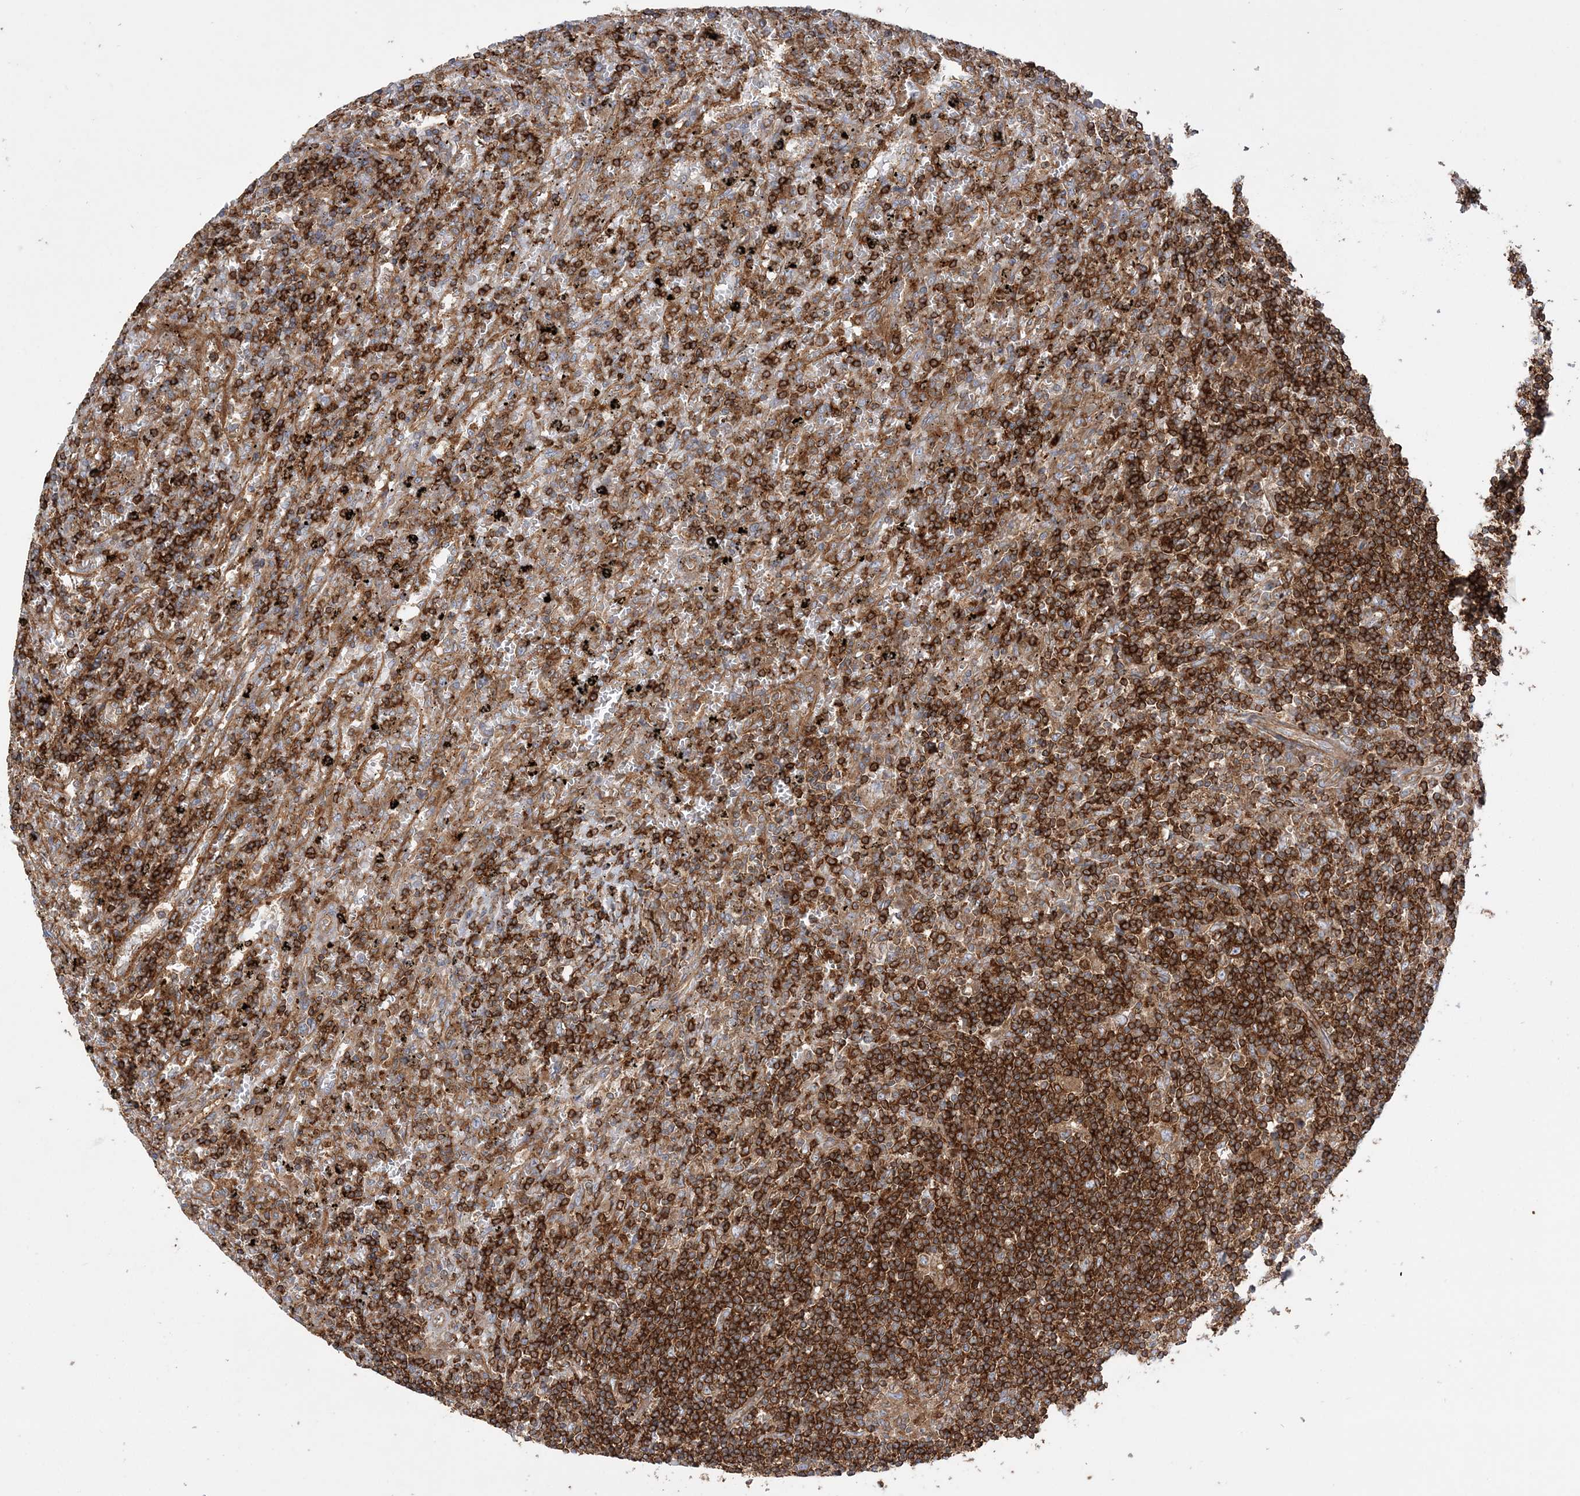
{"staining": {"intensity": "strong", "quantity": ">75%", "location": "cytoplasmic/membranous"}, "tissue": "lymphoma", "cell_type": "Tumor cells", "image_type": "cancer", "snomed": [{"axis": "morphology", "description": "Malignant lymphoma, non-Hodgkin's type, Low grade"}, {"axis": "topography", "description": "Spleen"}], "caption": "Human low-grade malignant lymphoma, non-Hodgkin's type stained with a protein marker shows strong staining in tumor cells.", "gene": "TBC1D5", "patient": {"sex": "male", "age": 76}}